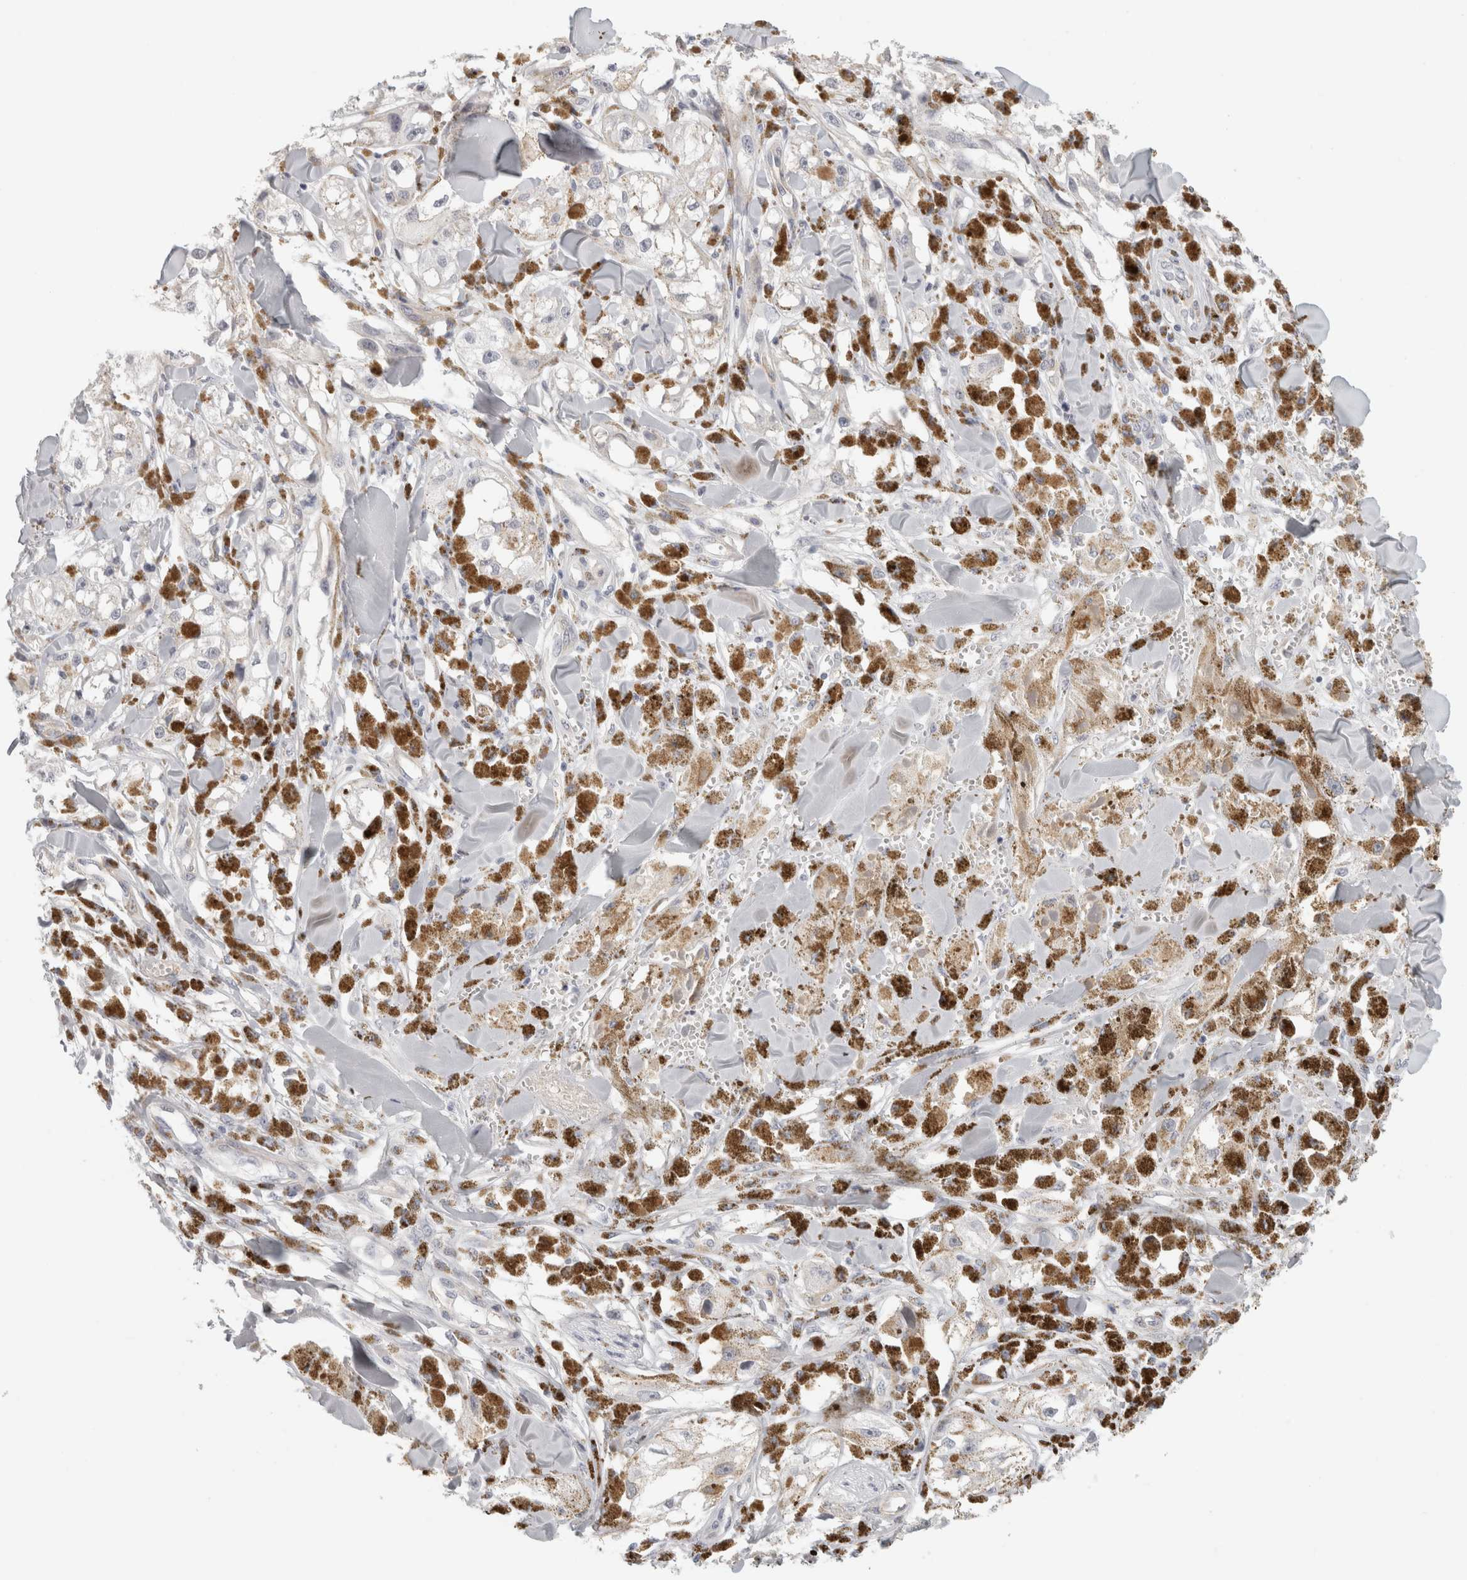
{"staining": {"intensity": "negative", "quantity": "none", "location": "none"}, "tissue": "melanoma", "cell_type": "Tumor cells", "image_type": "cancer", "snomed": [{"axis": "morphology", "description": "Malignant melanoma, NOS"}, {"axis": "topography", "description": "Skin"}], "caption": "This is a photomicrograph of immunohistochemistry staining of malignant melanoma, which shows no positivity in tumor cells.", "gene": "FBLIM1", "patient": {"sex": "male", "age": 88}}